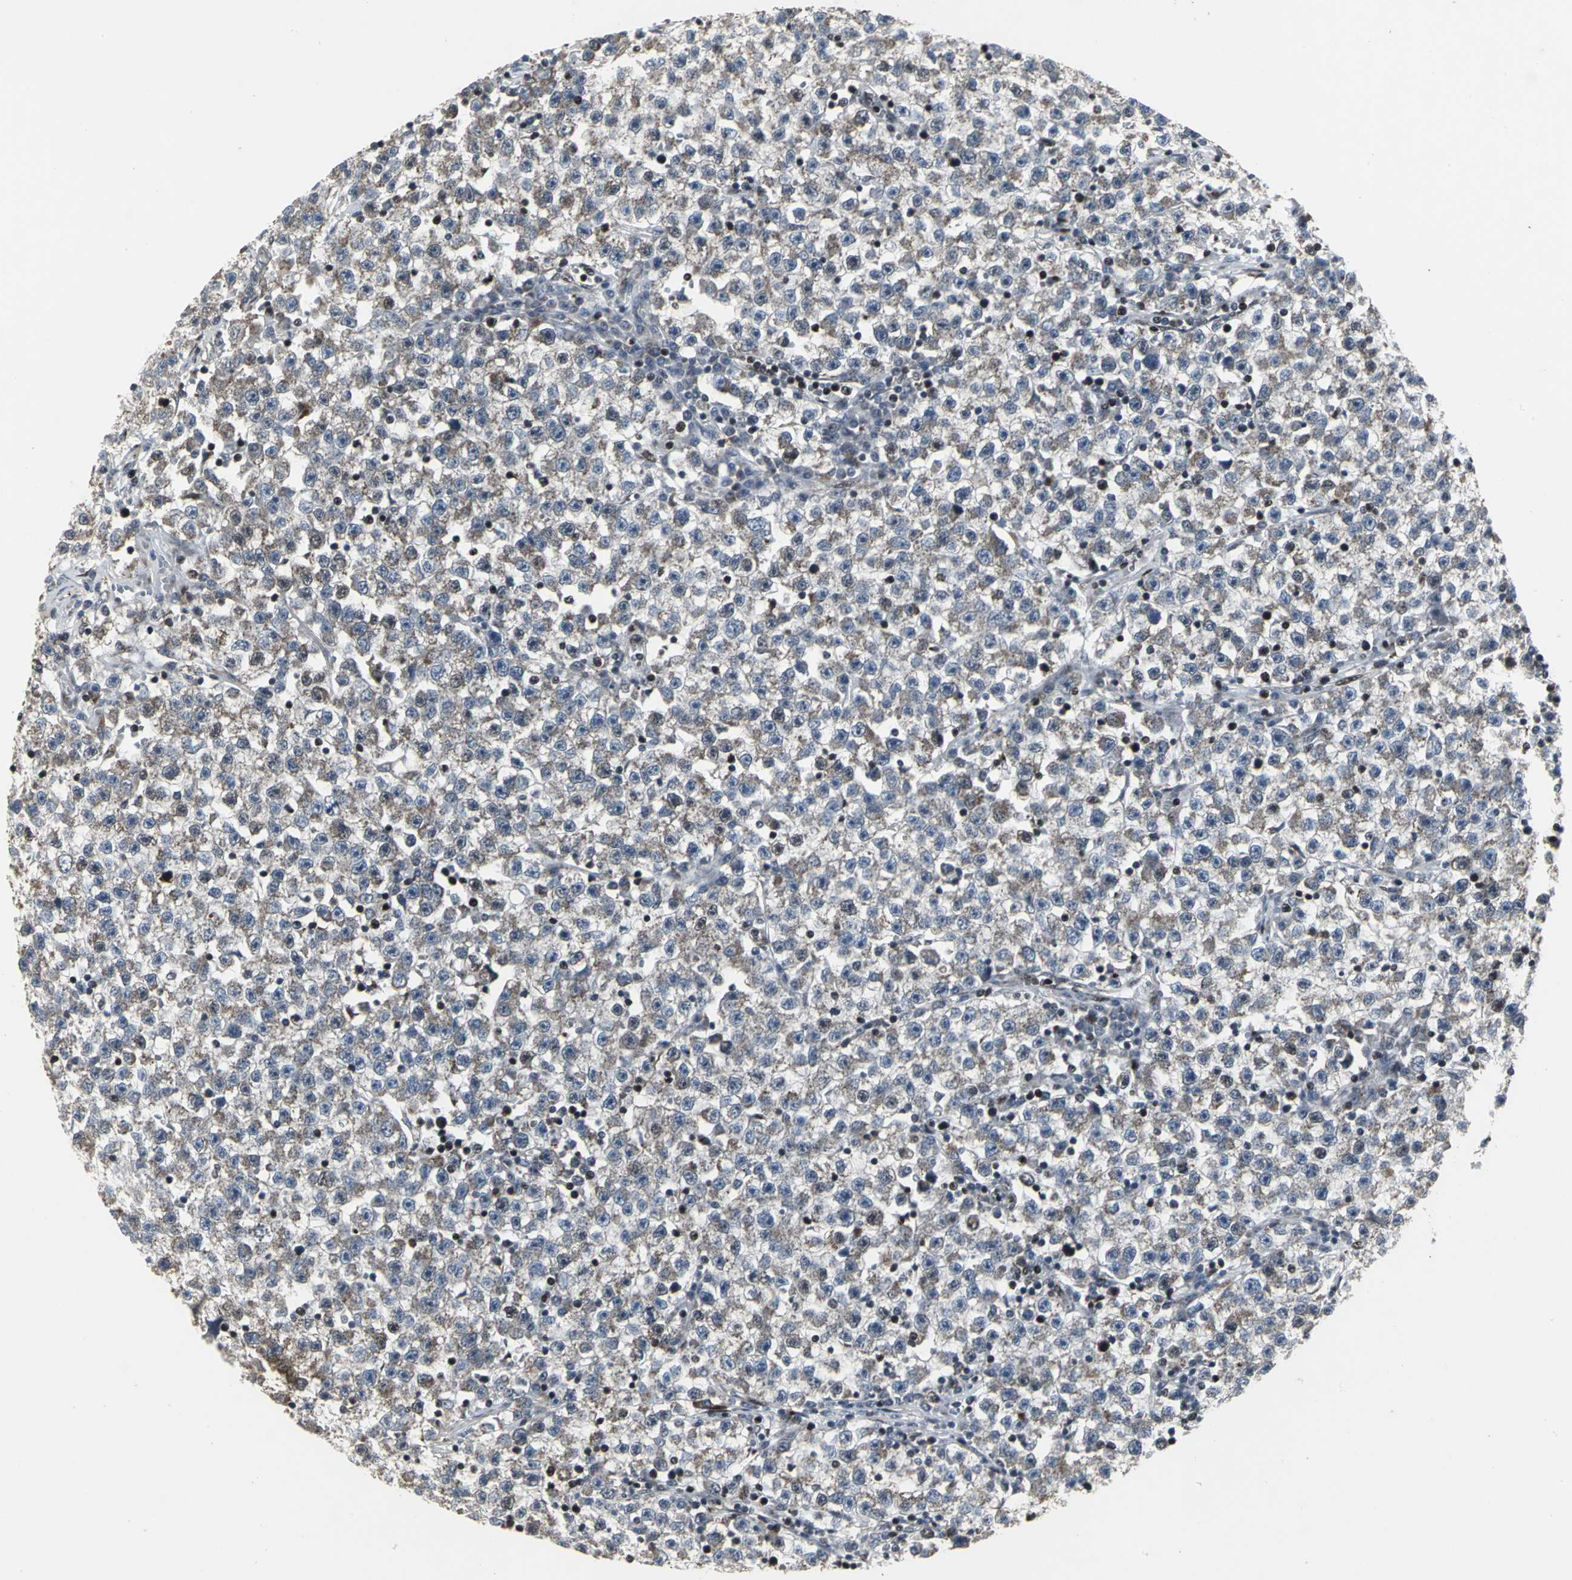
{"staining": {"intensity": "weak", "quantity": "25%-75%", "location": "cytoplasmic/membranous"}, "tissue": "testis cancer", "cell_type": "Tumor cells", "image_type": "cancer", "snomed": [{"axis": "morphology", "description": "Seminoma, NOS"}, {"axis": "topography", "description": "Testis"}], "caption": "Protein expression analysis of human testis cancer reveals weak cytoplasmic/membranous expression in approximately 25%-75% of tumor cells.", "gene": "SRF", "patient": {"sex": "male", "age": 22}}